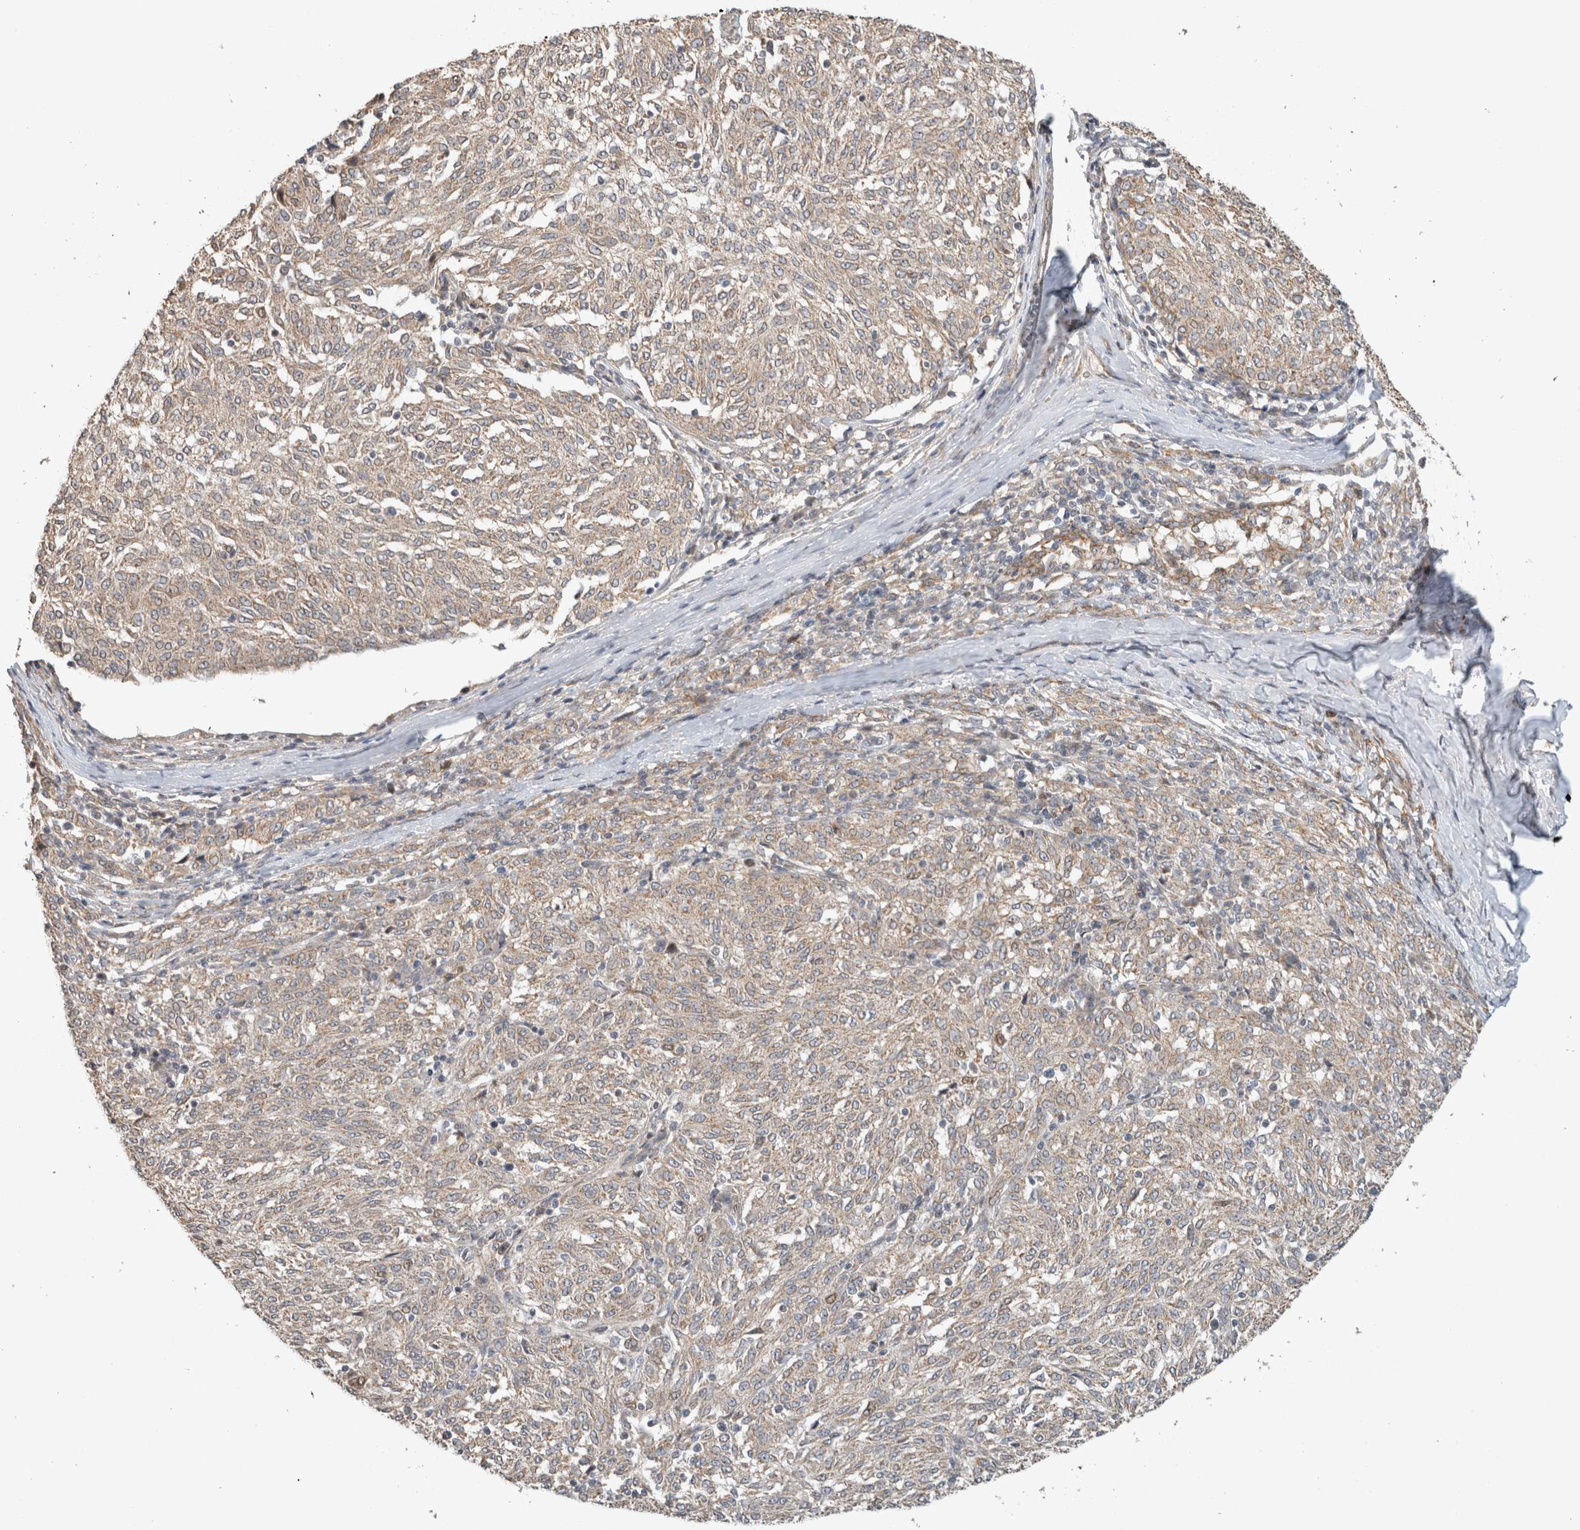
{"staining": {"intensity": "weak", "quantity": "<25%", "location": "cytoplasmic/membranous"}, "tissue": "melanoma", "cell_type": "Tumor cells", "image_type": "cancer", "snomed": [{"axis": "morphology", "description": "Malignant melanoma, NOS"}, {"axis": "topography", "description": "Skin"}], "caption": "IHC of human melanoma displays no staining in tumor cells.", "gene": "GINS4", "patient": {"sex": "female", "age": 72}}